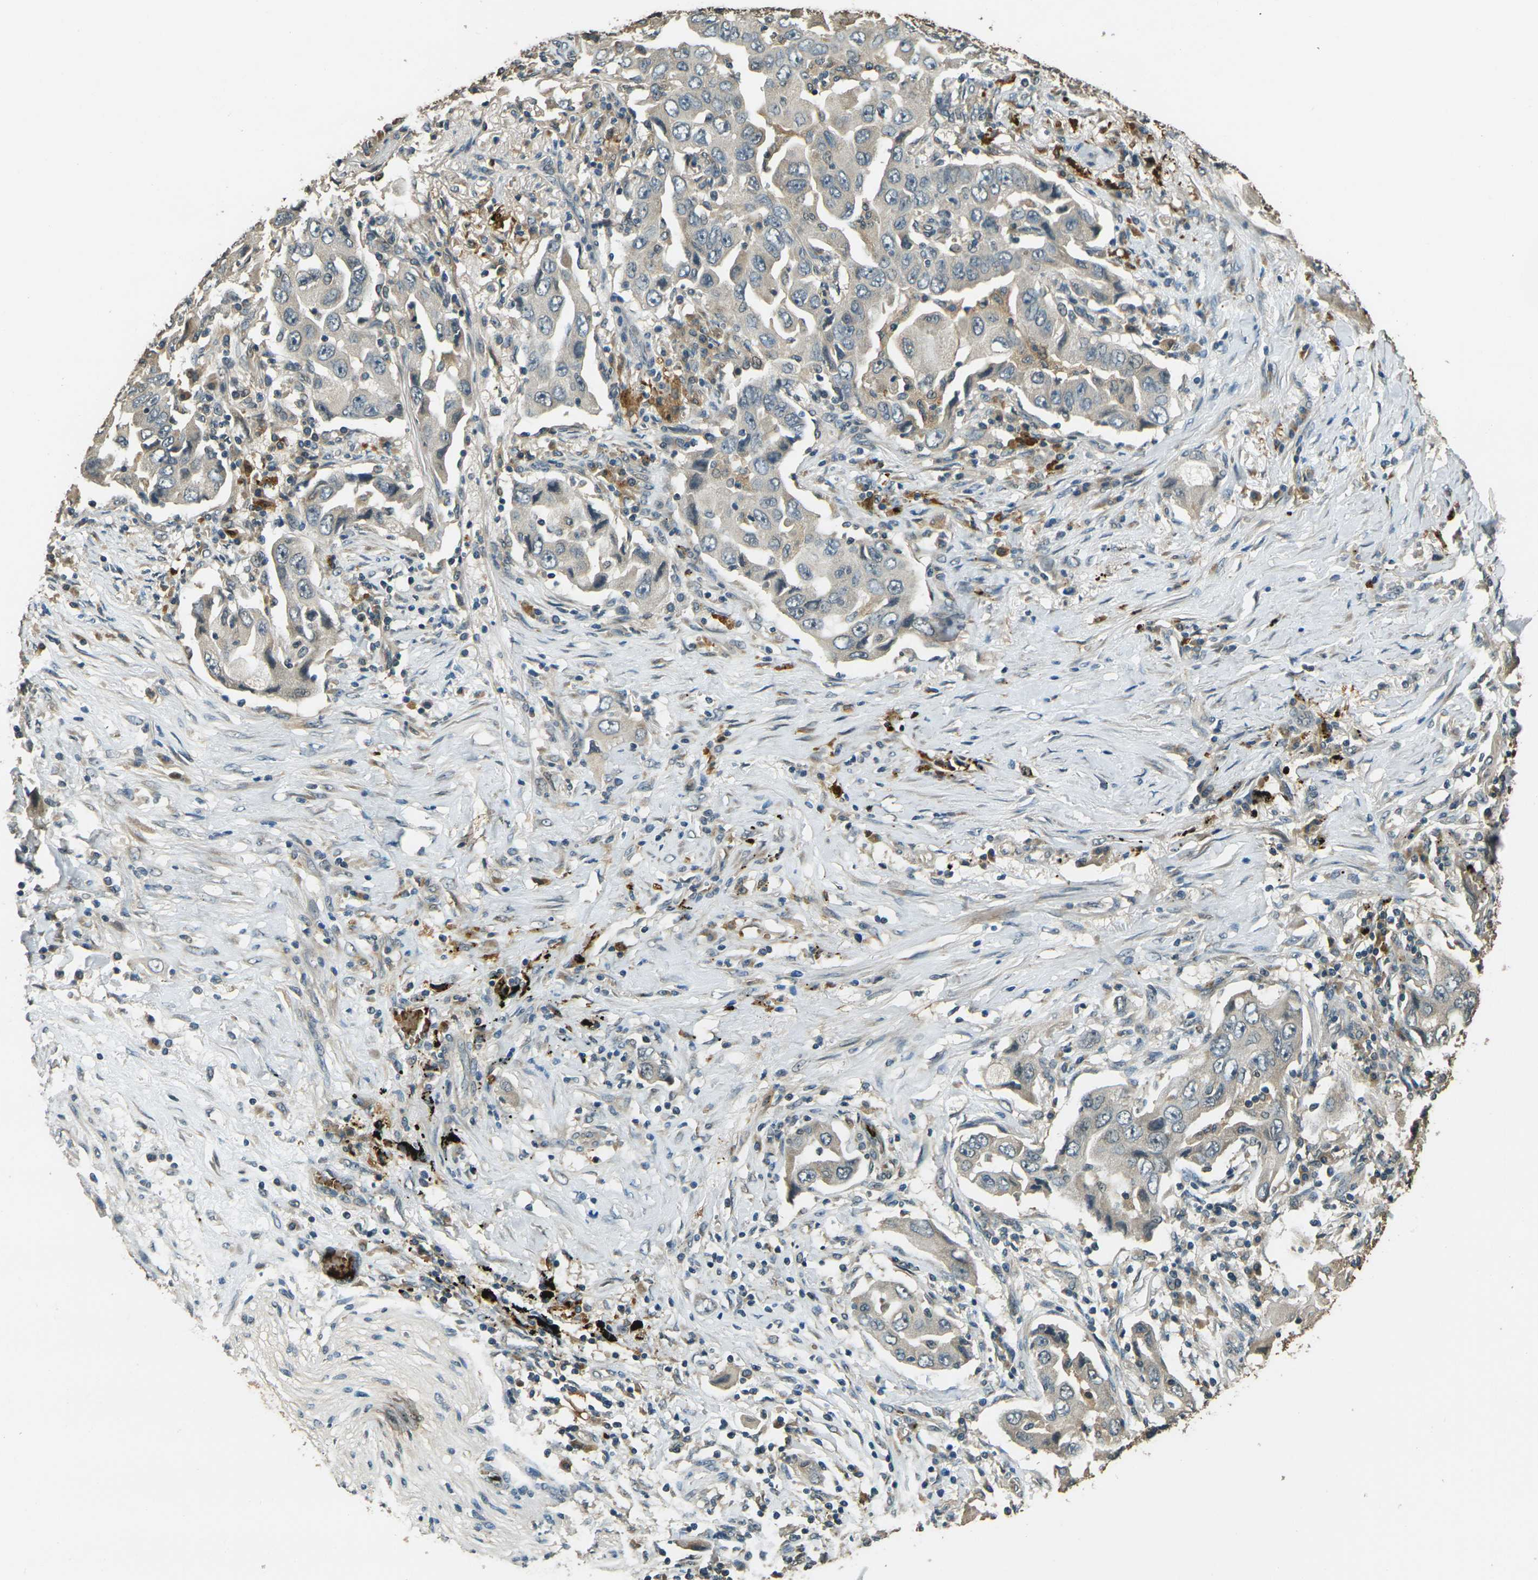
{"staining": {"intensity": "weak", "quantity": ">75%", "location": "cytoplasmic/membranous"}, "tissue": "lung cancer", "cell_type": "Tumor cells", "image_type": "cancer", "snomed": [{"axis": "morphology", "description": "Adenocarcinoma, NOS"}, {"axis": "topography", "description": "Lung"}], "caption": "Immunohistochemical staining of human lung adenocarcinoma displays low levels of weak cytoplasmic/membranous staining in about >75% of tumor cells. The staining was performed using DAB to visualize the protein expression in brown, while the nuclei were stained in blue with hematoxylin (Magnification: 20x).", "gene": "TOR1A", "patient": {"sex": "female", "age": 65}}